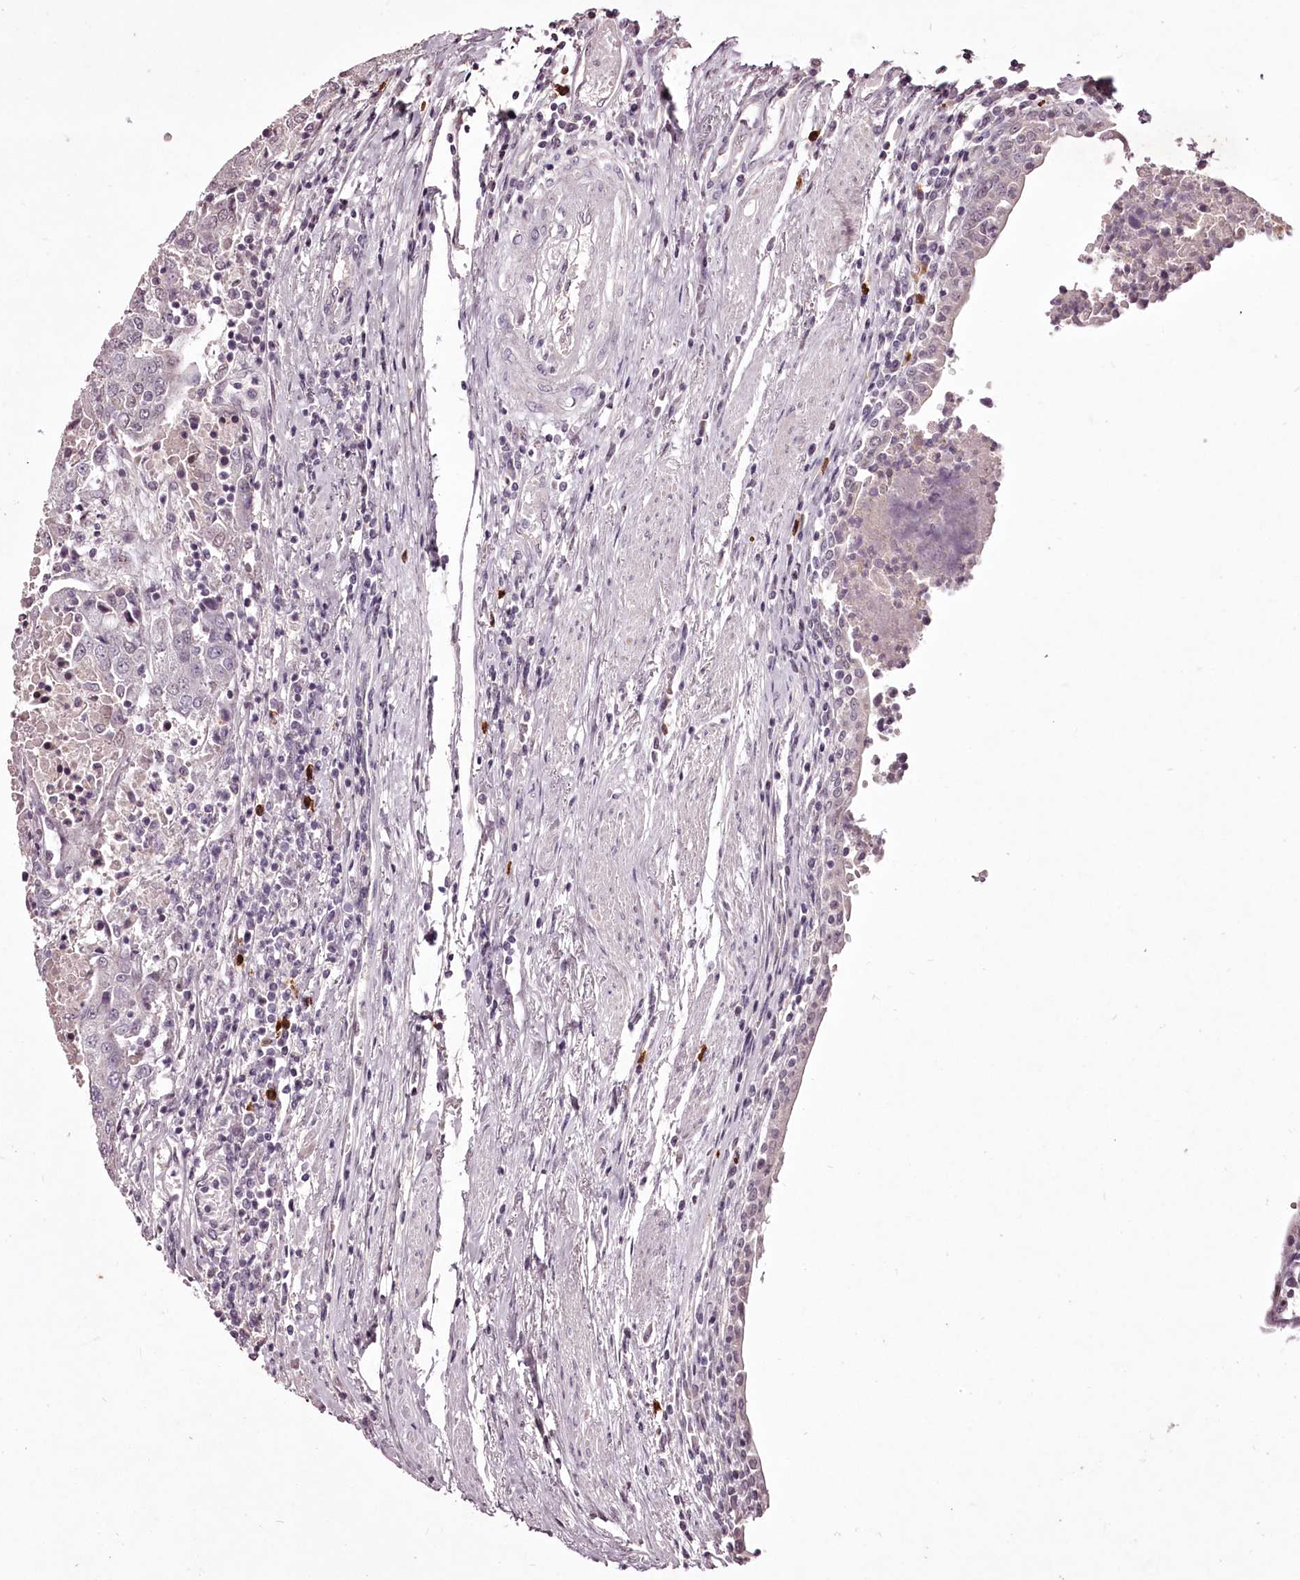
{"staining": {"intensity": "negative", "quantity": "none", "location": "none"}, "tissue": "urothelial cancer", "cell_type": "Tumor cells", "image_type": "cancer", "snomed": [{"axis": "morphology", "description": "Urothelial carcinoma, High grade"}, {"axis": "topography", "description": "Urinary bladder"}], "caption": "DAB immunohistochemical staining of urothelial cancer shows no significant expression in tumor cells.", "gene": "ADRA1D", "patient": {"sex": "female", "age": 85}}